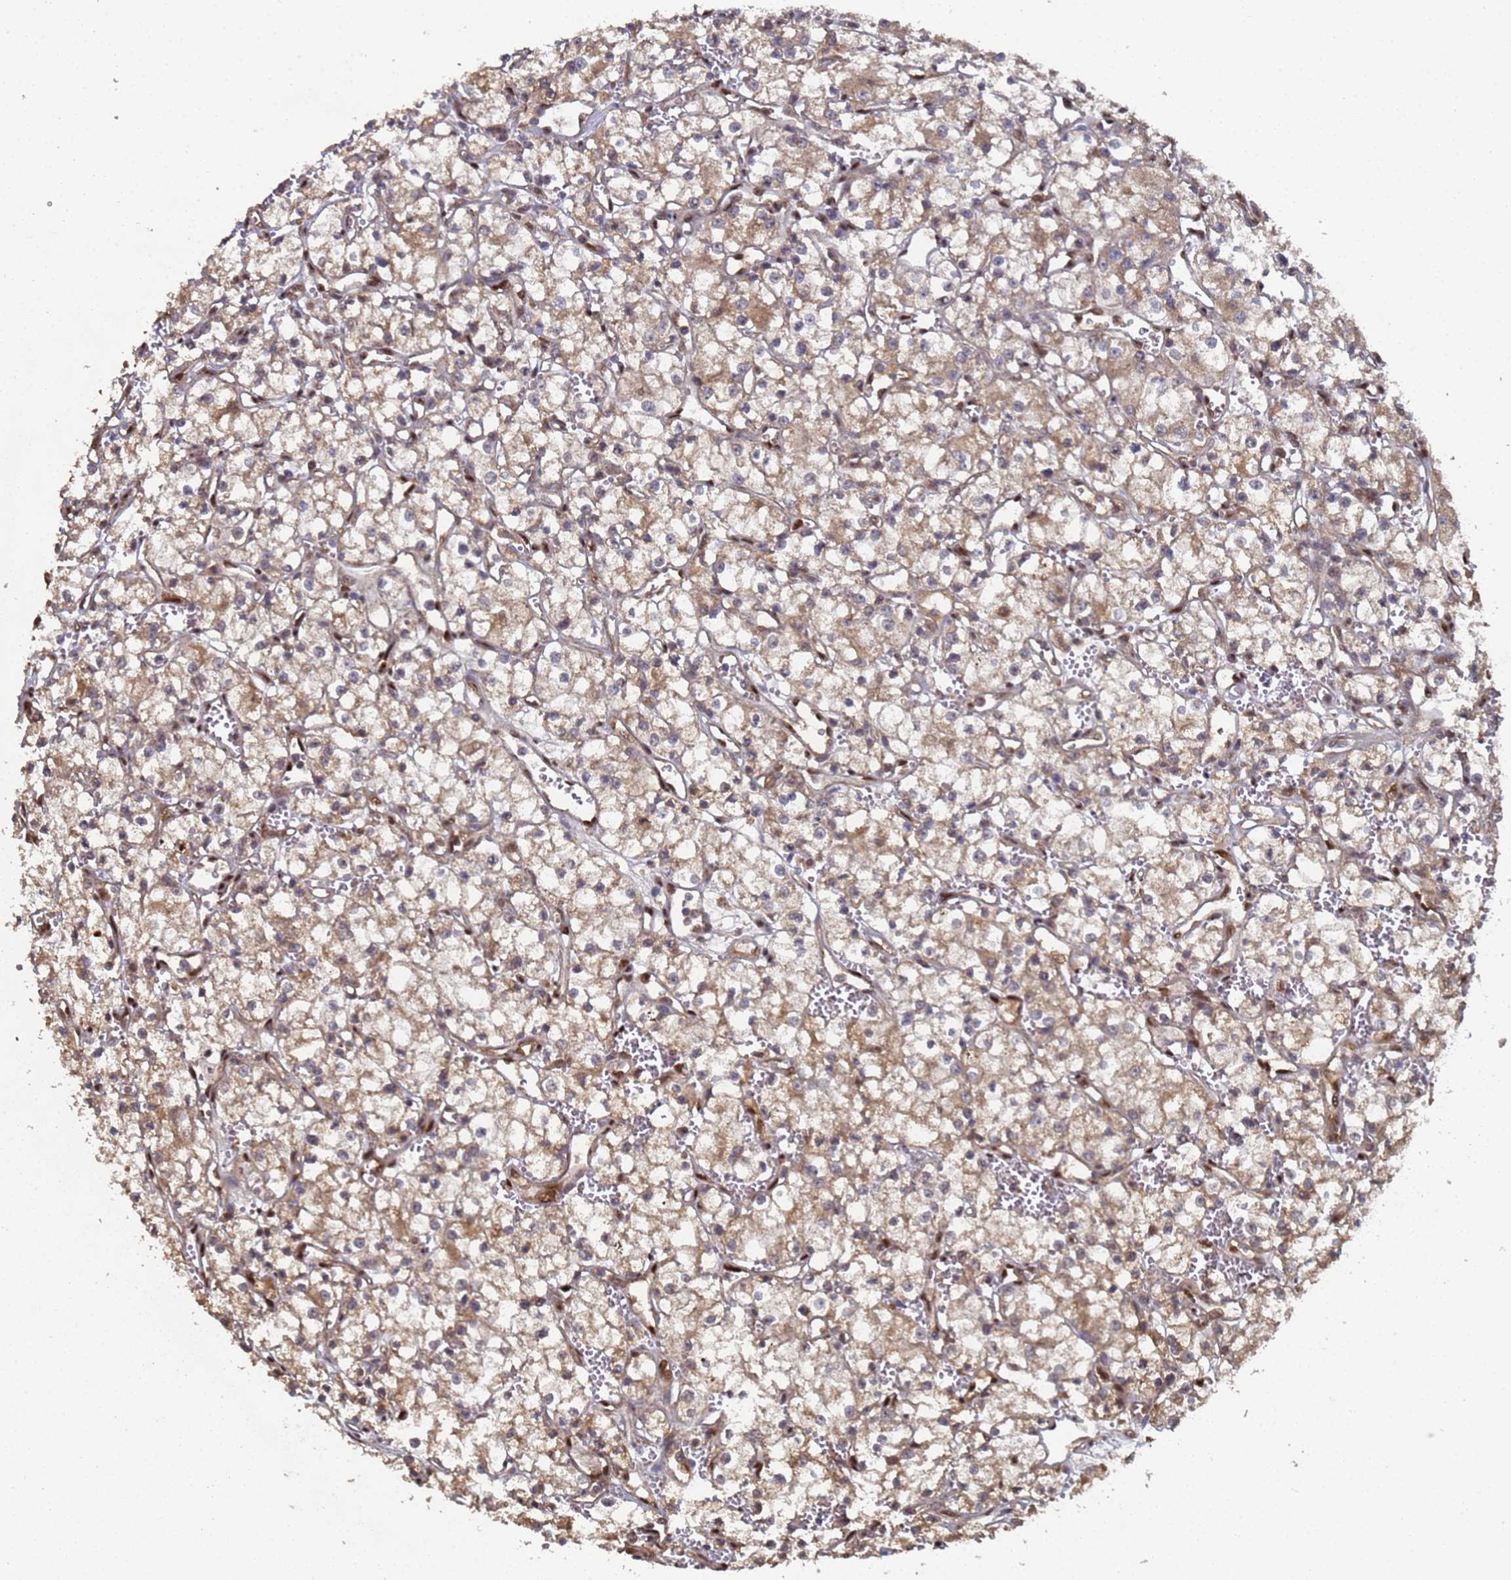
{"staining": {"intensity": "weak", "quantity": ">75%", "location": "cytoplasmic/membranous,nuclear"}, "tissue": "renal cancer", "cell_type": "Tumor cells", "image_type": "cancer", "snomed": [{"axis": "morphology", "description": "Adenocarcinoma, NOS"}, {"axis": "topography", "description": "Kidney"}], "caption": "Immunohistochemistry (IHC) (DAB) staining of renal cancer displays weak cytoplasmic/membranous and nuclear protein staining in about >75% of tumor cells.", "gene": "SECISBP2", "patient": {"sex": "male", "age": 59}}